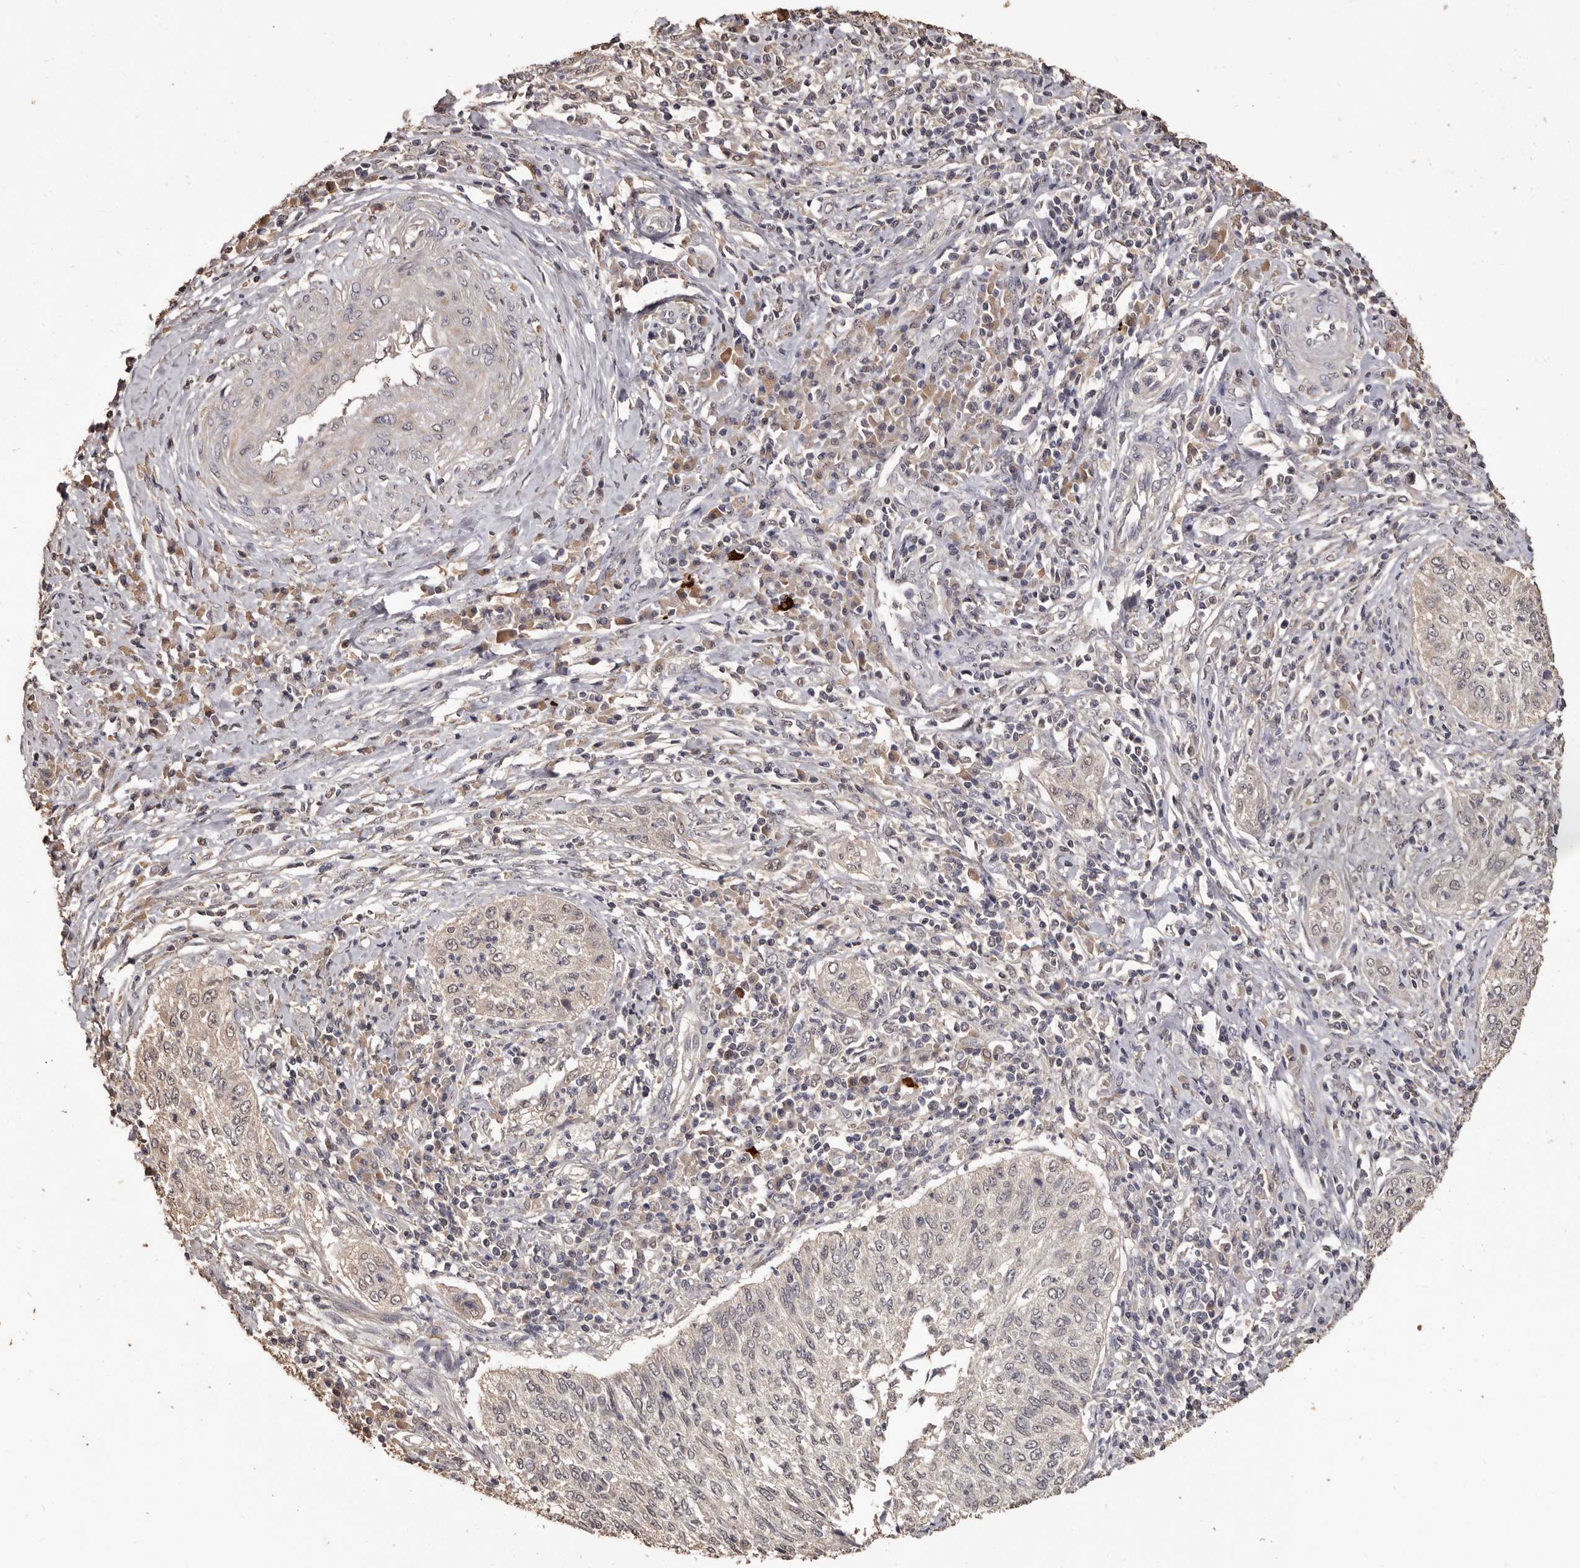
{"staining": {"intensity": "negative", "quantity": "none", "location": "none"}, "tissue": "cervical cancer", "cell_type": "Tumor cells", "image_type": "cancer", "snomed": [{"axis": "morphology", "description": "Squamous cell carcinoma, NOS"}, {"axis": "topography", "description": "Cervix"}], "caption": "DAB (3,3'-diaminobenzidine) immunohistochemical staining of cervical cancer shows no significant expression in tumor cells.", "gene": "INAVA", "patient": {"sex": "female", "age": 30}}